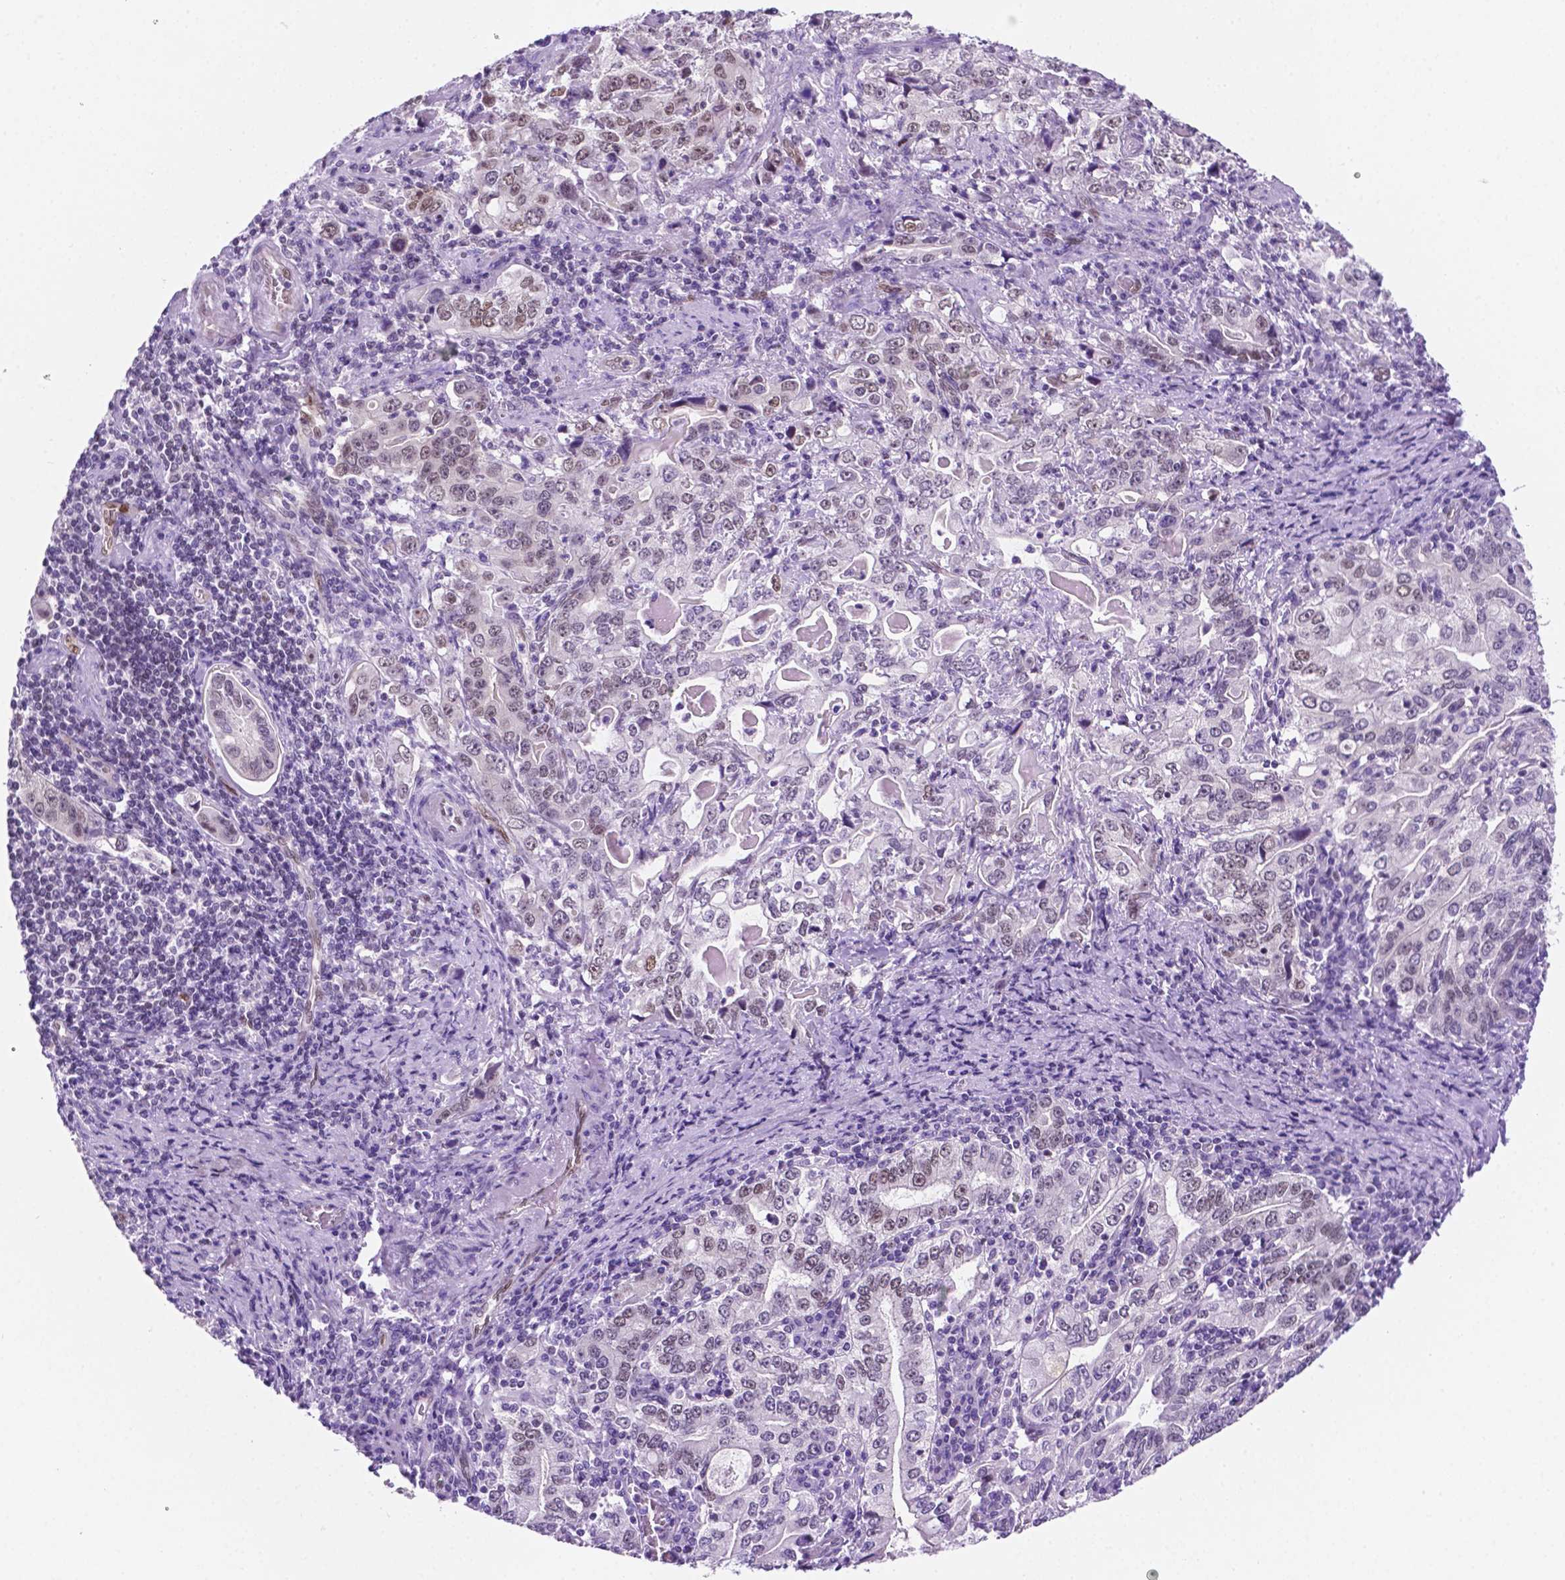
{"staining": {"intensity": "weak", "quantity": "<25%", "location": "nuclear"}, "tissue": "stomach cancer", "cell_type": "Tumor cells", "image_type": "cancer", "snomed": [{"axis": "morphology", "description": "Adenocarcinoma, NOS"}, {"axis": "topography", "description": "Stomach, lower"}], "caption": "Immunohistochemical staining of human stomach cancer demonstrates no significant staining in tumor cells.", "gene": "ERF", "patient": {"sex": "female", "age": 72}}